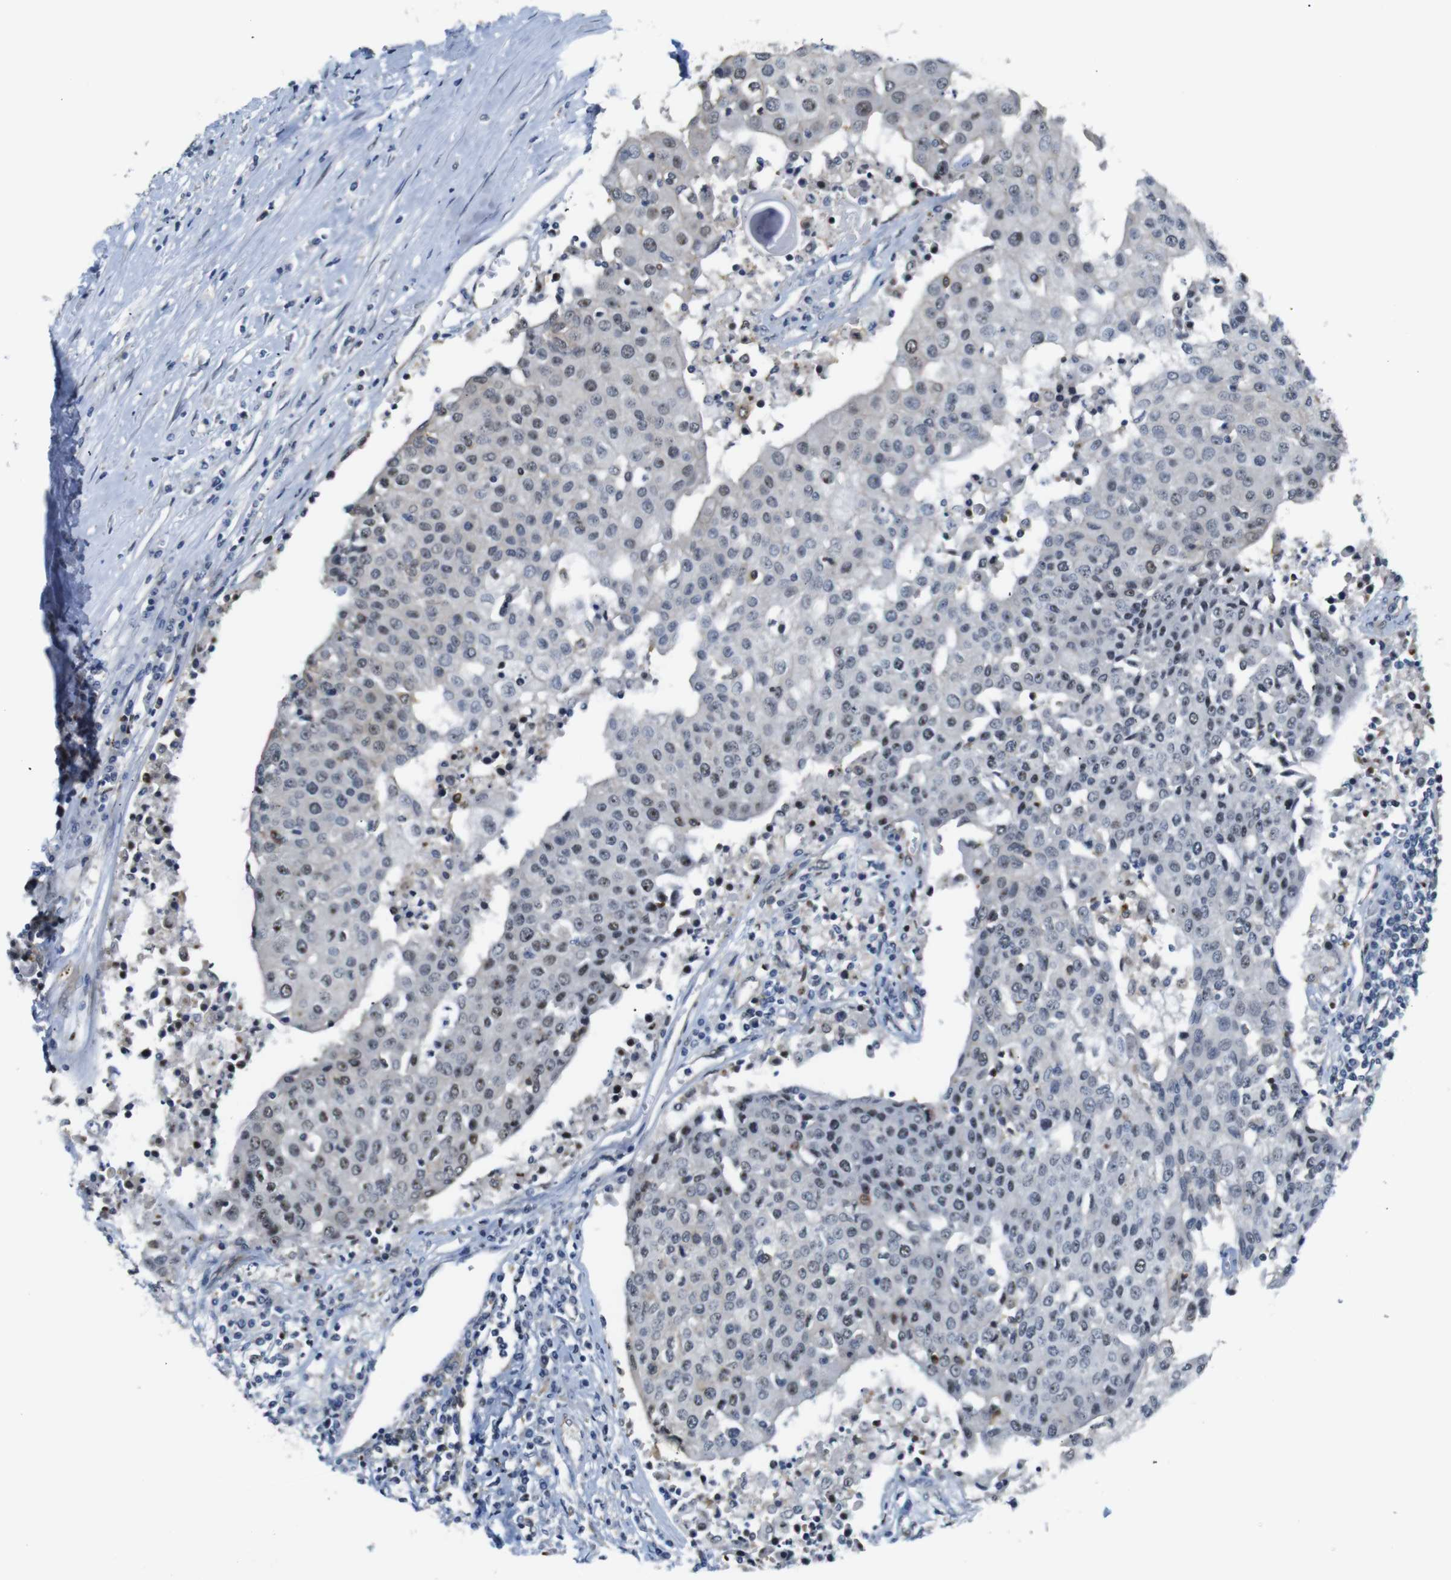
{"staining": {"intensity": "strong", "quantity": "25%-75%", "location": "nuclear"}, "tissue": "urothelial cancer", "cell_type": "Tumor cells", "image_type": "cancer", "snomed": [{"axis": "morphology", "description": "Urothelial carcinoma, High grade"}, {"axis": "topography", "description": "Urinary bladder"}], "caption": "Urothelial cancer tissue shows strong nuclear expression in approximately 25%-75% of tumor cells (Stains: DAB (3,3'-diaminobenzidine) in brown, nuclei in blue, Microscopy: brightfield microscopy at high magnification).", "gene": "PARN", "patient": {"sex": "female", "age": 85}}